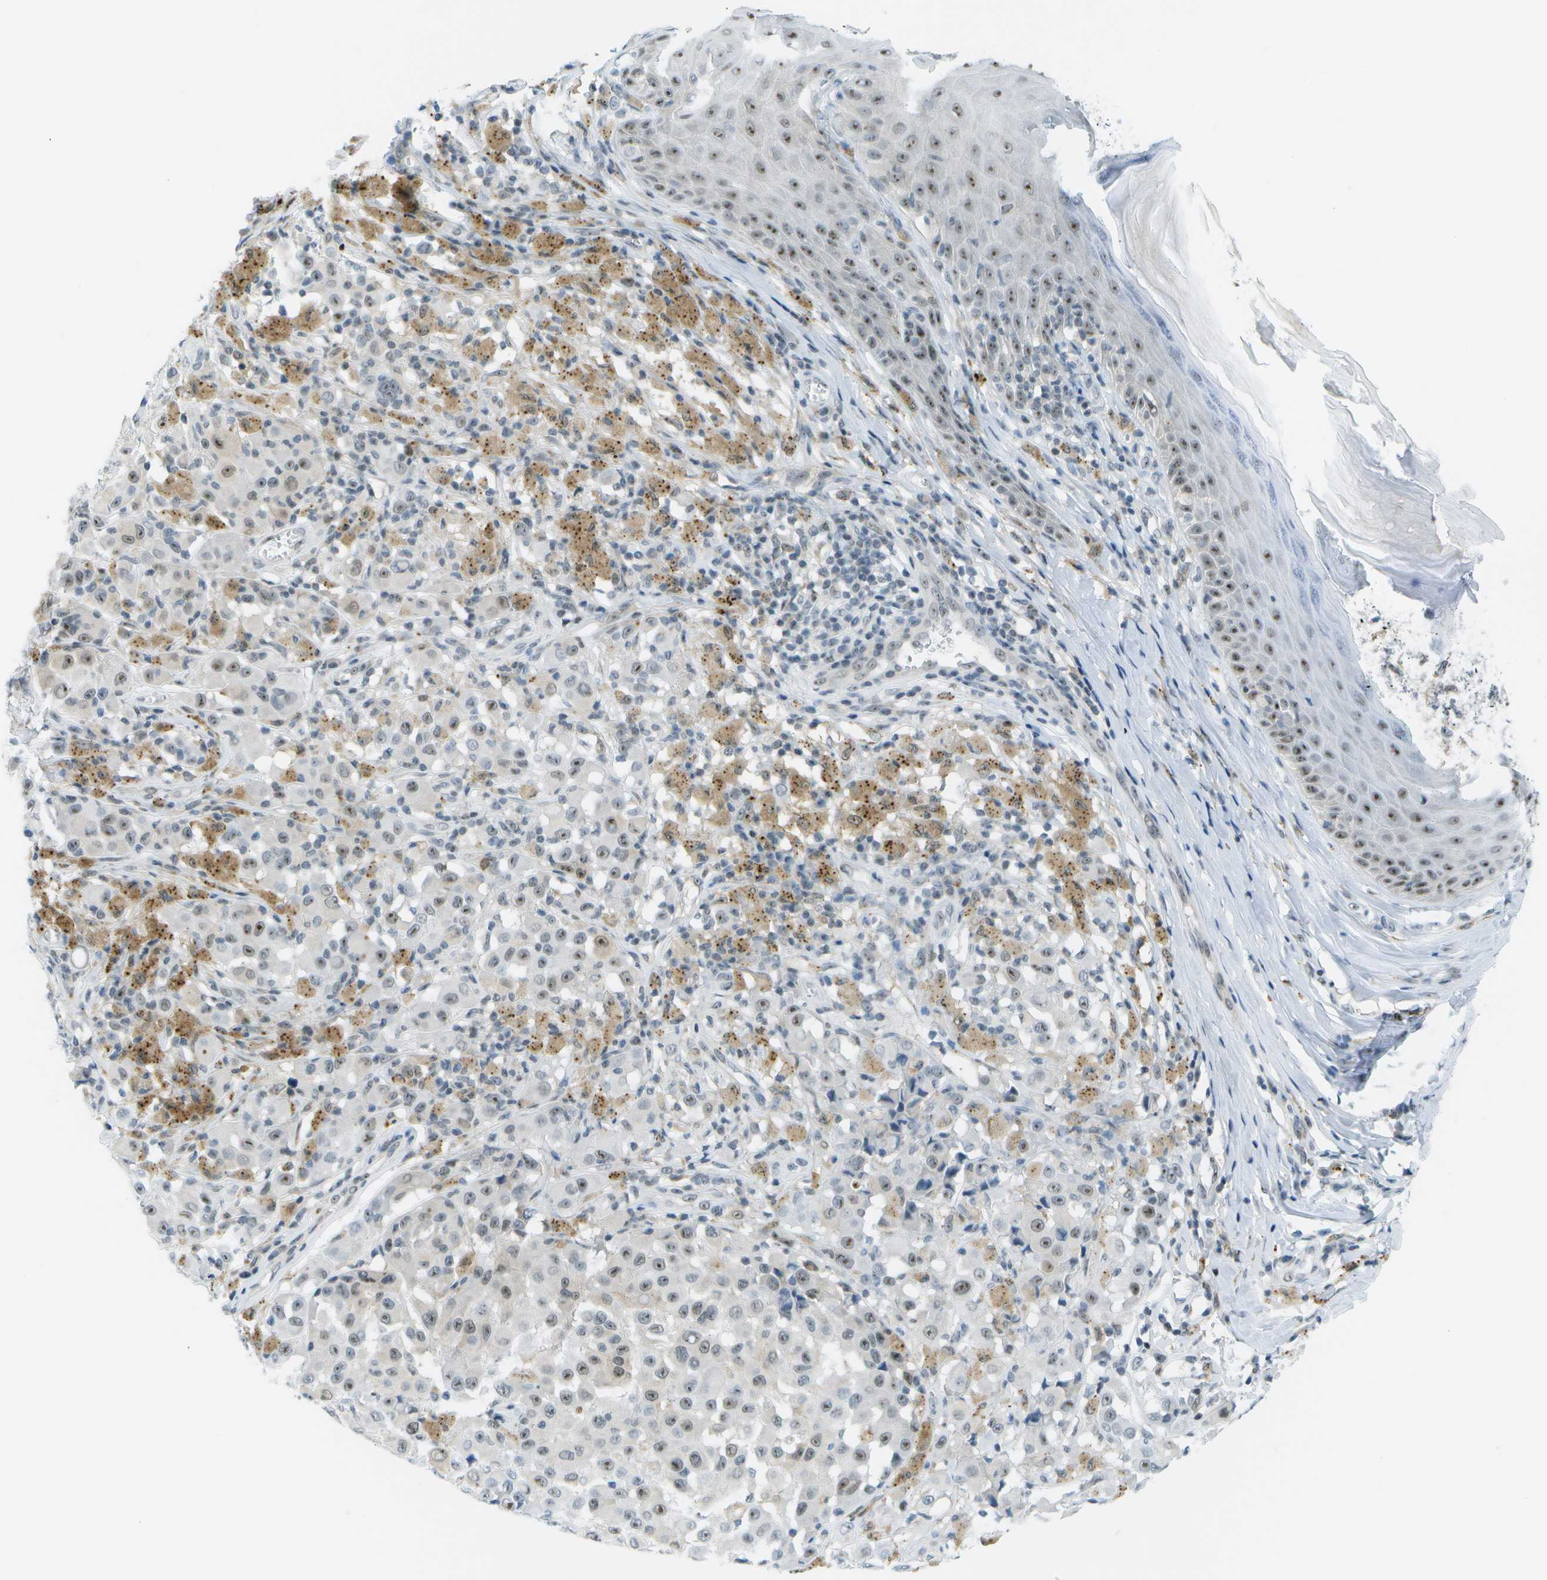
{"staining": {"intensity": "weak", "quantity": "<25%", "location": "nuclear"}, "tissue": "melanoma", "cell_type": "Tumor cells", "image_type": "cancer", "snomed": [{"axis": "morphology", "description": "Malignant melanoma, NOS"}, {"axis": "topography", "description": "Skin"}], "caption": "Immunohistochemistry (IHC) of malignant melanoma displays no staining in tumor cells.", "gene": "PITHD1", "patient": {"sex": "male", "age": 84}}